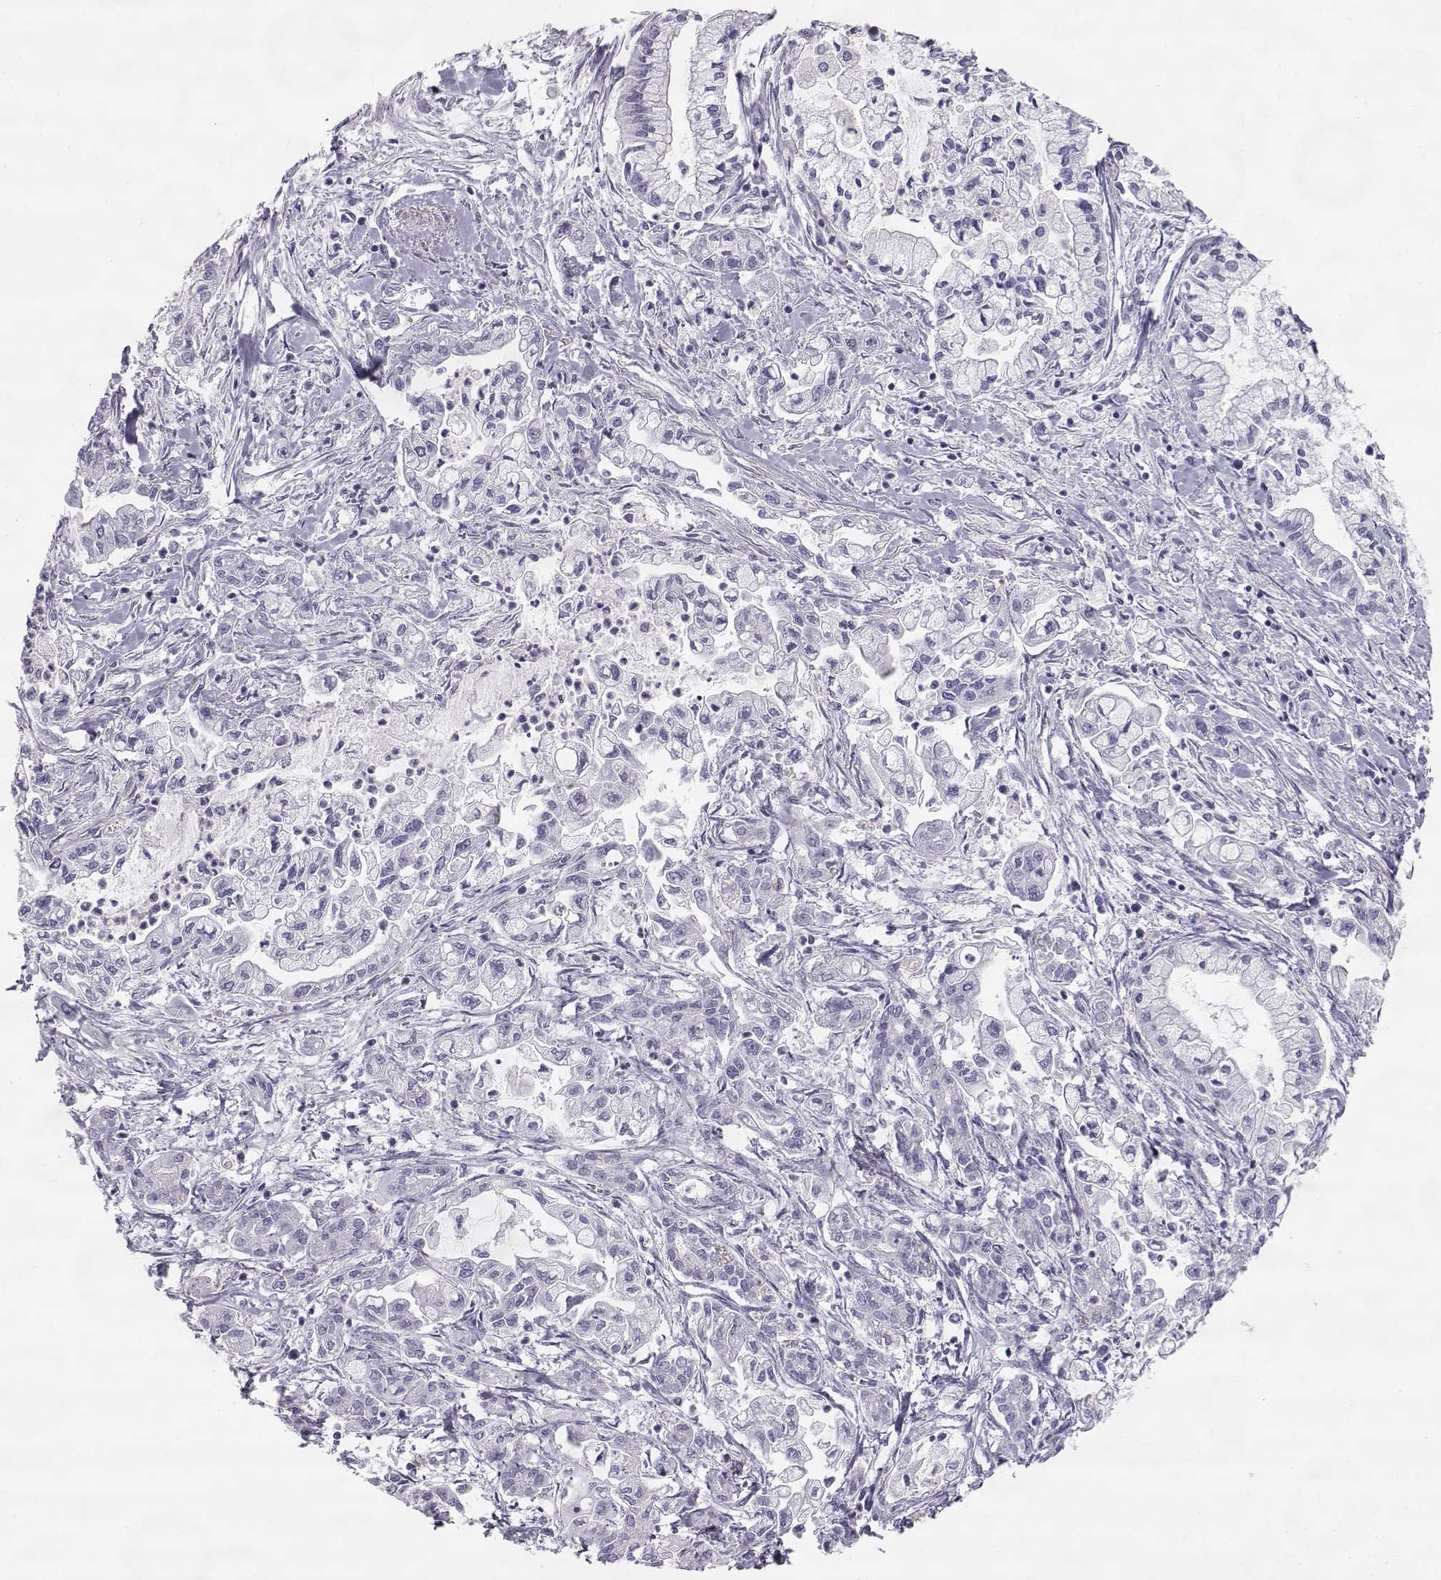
{"staining": {"intensity": "negative", "quantity": "none", "location": "none"}, "tissue": "pancreatic cancer", "cell_type": "Tumor cells", "image_type": "cancer", "snomed": [{"axis": "morphology", "description": "Adenocarcinoma, NOS"}, {"axis": "topography", "description": "Pancreas"}], "caption": "High power microscopy photomicrograph of an immunohistochemistry photomicrograph of adenocarcinoma (pancreatic), revealing no significant positivity in tumor cells.", "gene": "SLITRK3", "patient": {"sex": "male", "age": 54}}